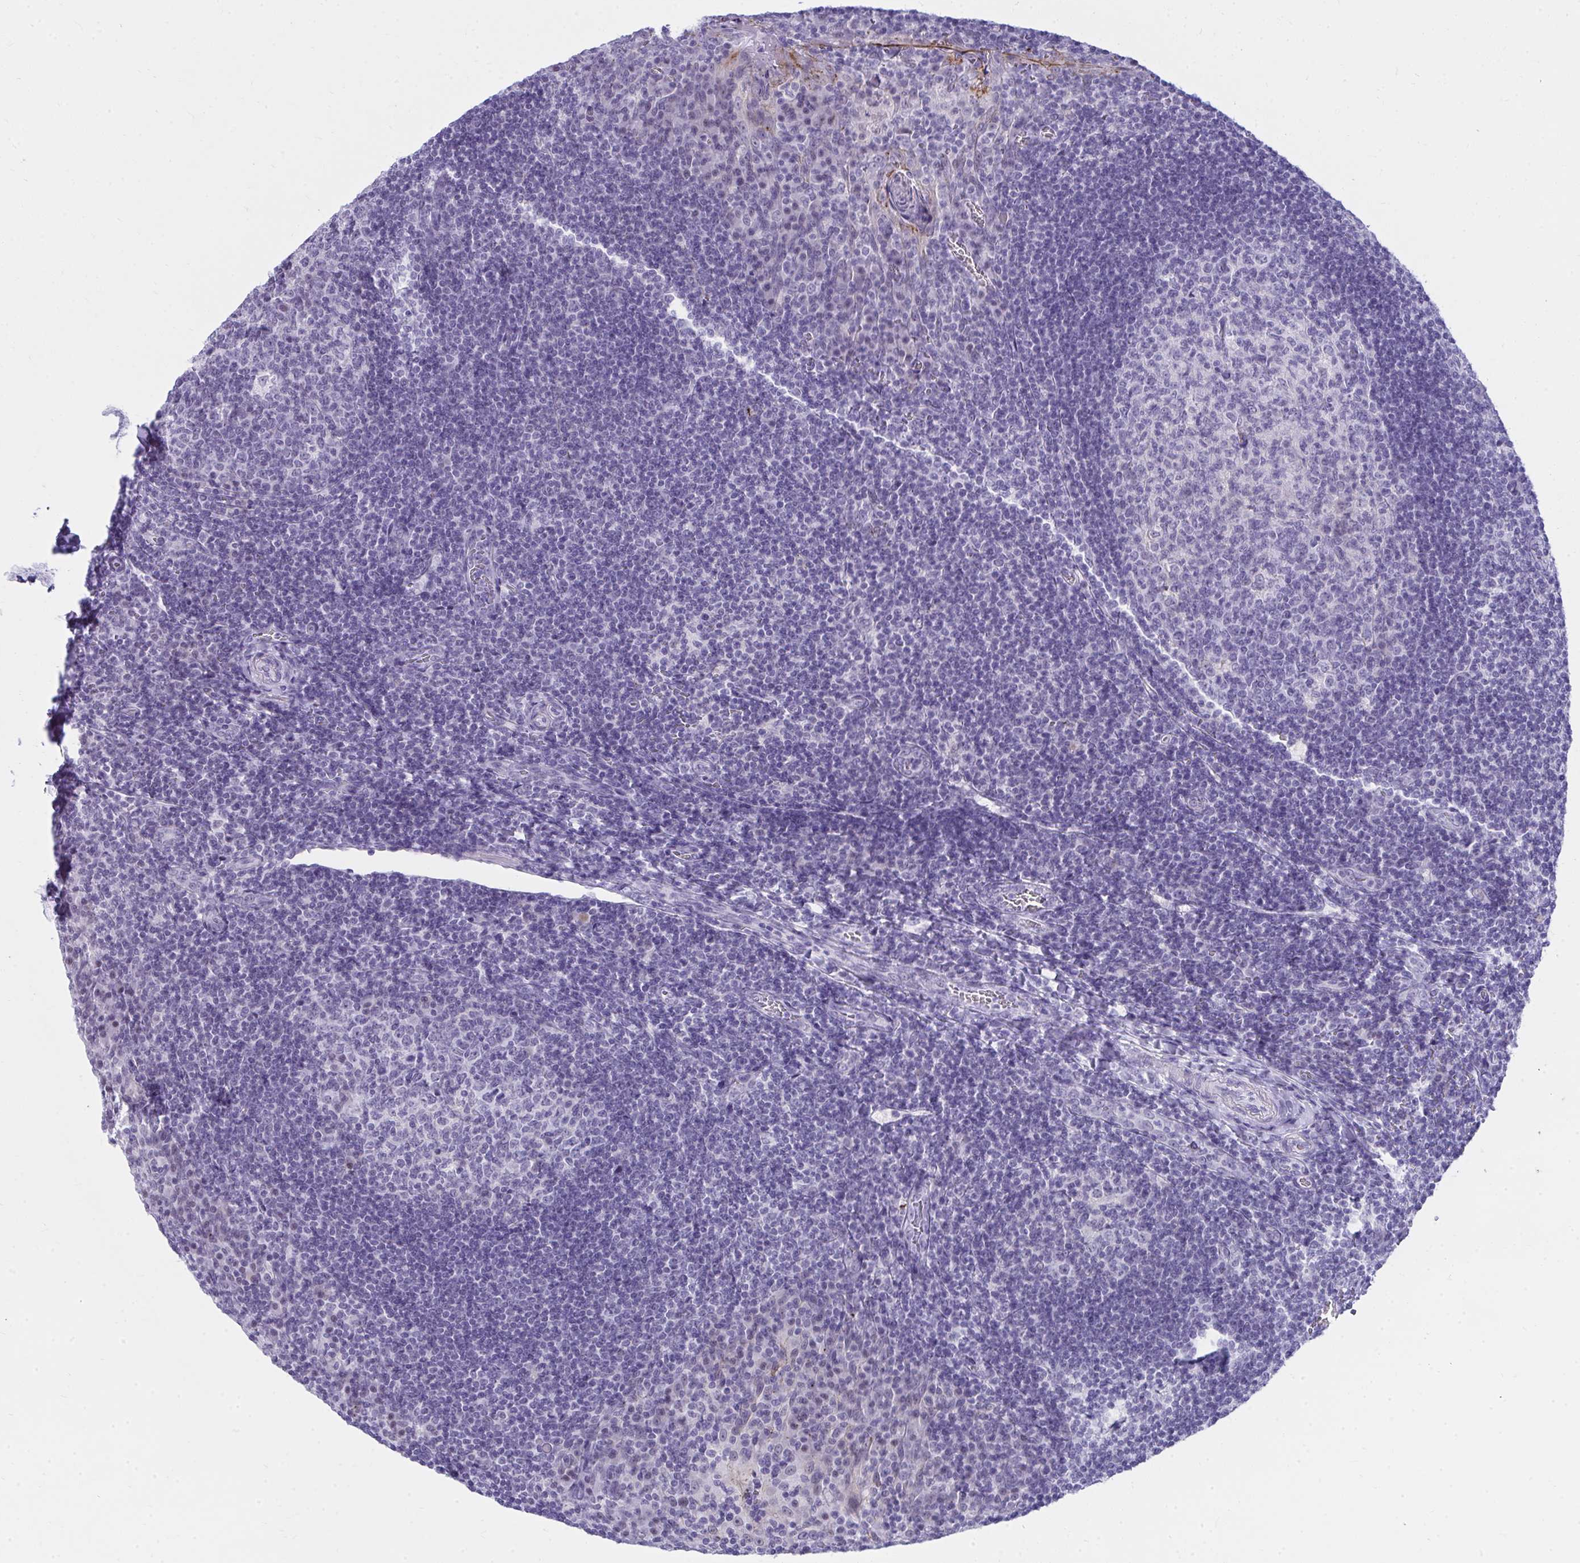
{"staining": {"intensity": "negative", "quantity": "none", "location": "none"}, "tissue": "tonsil", "cell_type": "Germinal center cells", "image_type": "normal", "snomed": [{"axis": "morphology", "description": "Normal tissue, NOS"}, {"axis": "topography", "description": "Tonsil"}], "caption": "DAB (3,3'-diaminobenzidine) immunohistochemical staining of unremarkable human tonsil displays no significant expression in germinal center cells.", "gene": "OR5F1", "patient": {"sex": "male", "age": 17}}